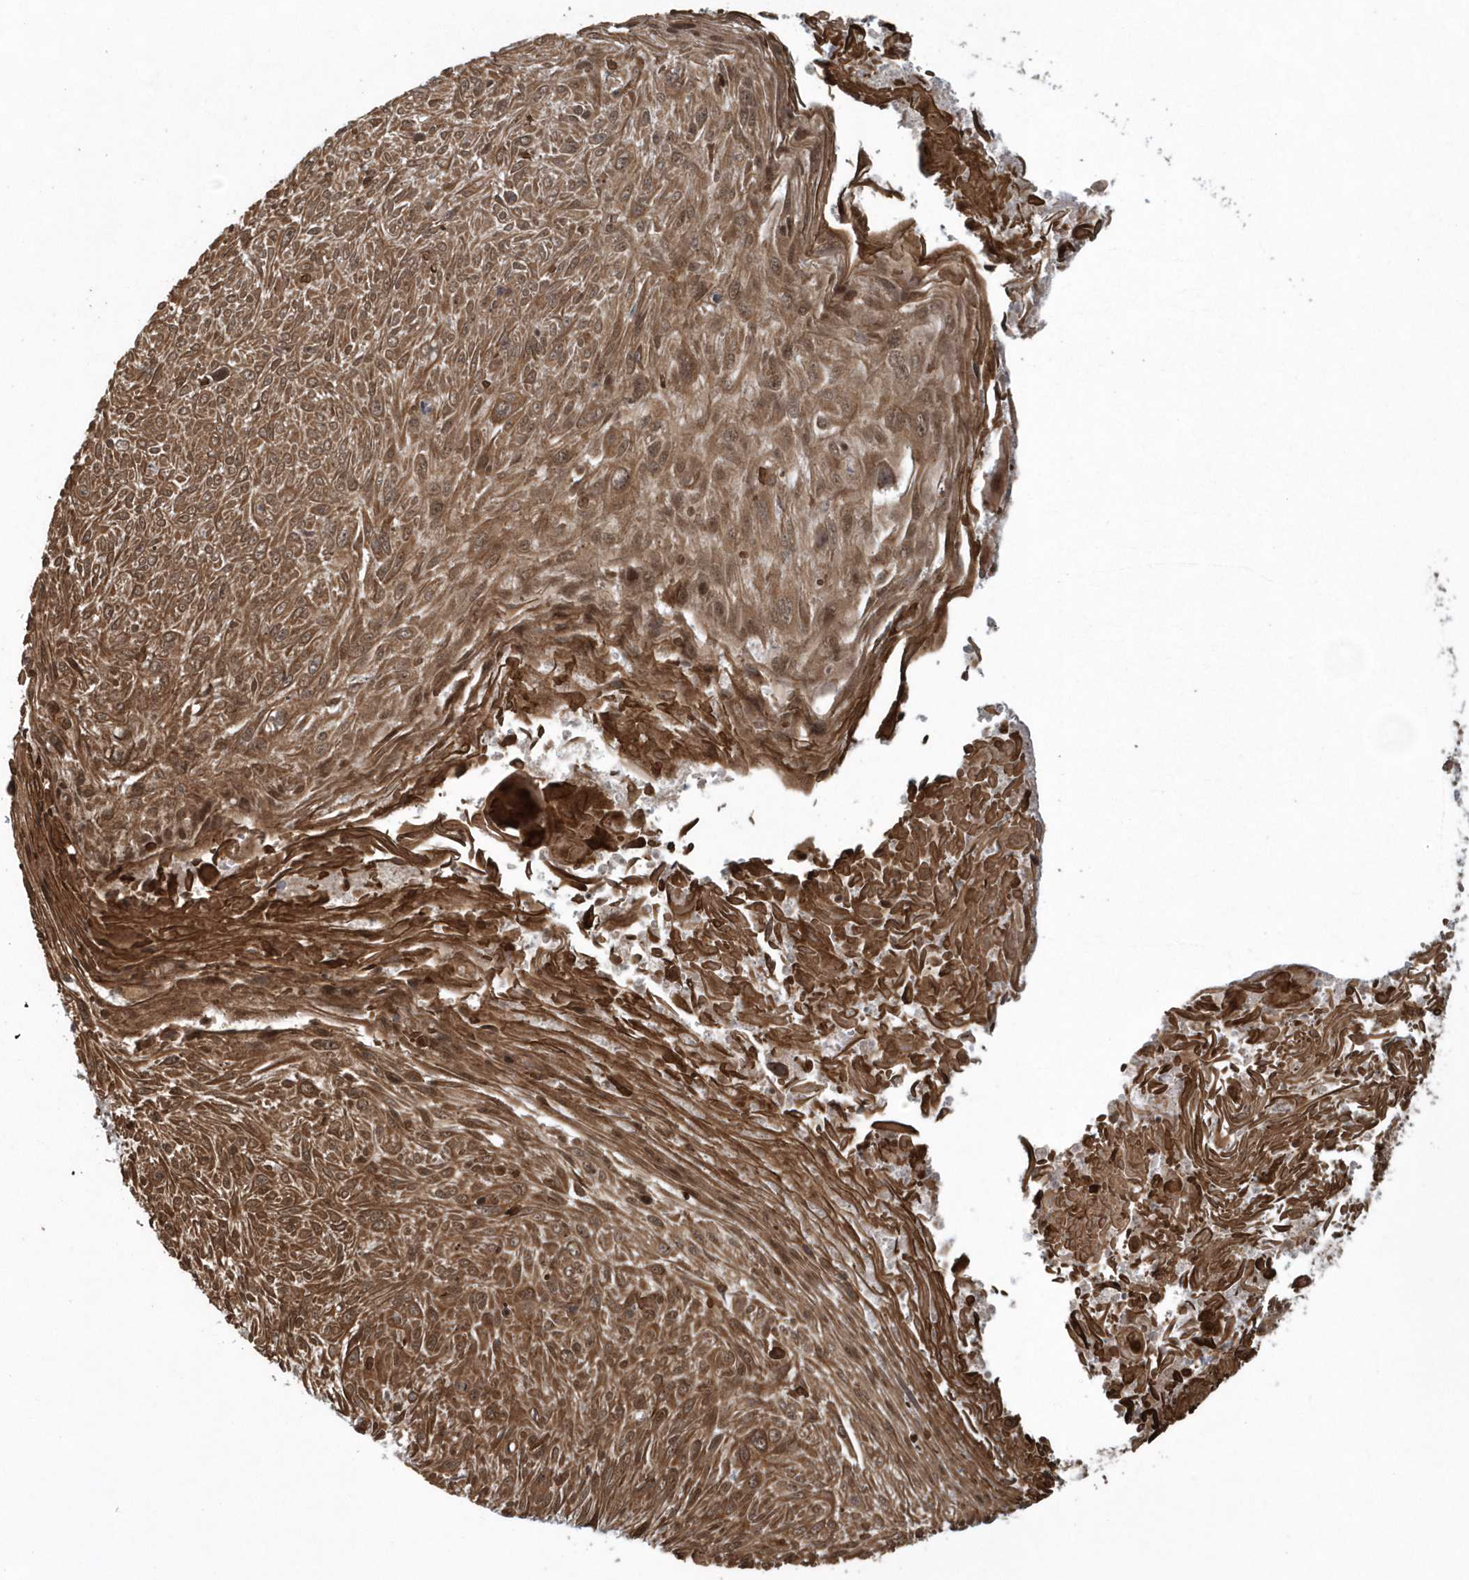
{"staining": {"intensity": "moderate", "quantity": ">75%", "location": "cytoplasmic/membranous,nuclear"}, "tissue": "cervical cancer", "cell_type": "Tumor cells", "image_type": "cancer", "snomed": [{"axis": "morphology", "description": "Squamous cell carcinoma, NOS"}, {"axis": "topography", "description": "Cervix"}], "caption": "Immunohistochemistry histopathology image of neoplastic tissue: human squamous cell carcinoma (cervical) stained using immunohistochemistry exhibits medium levels of moderate protein expression localized specifically in the cytoplasmic/membranous and nuclear of tumor cells, appearing as a cytoplasmic/membranous and nuclear brown color.", "gene": "EPB41L4A", "patient": {"sex": "female", "age": 51}}